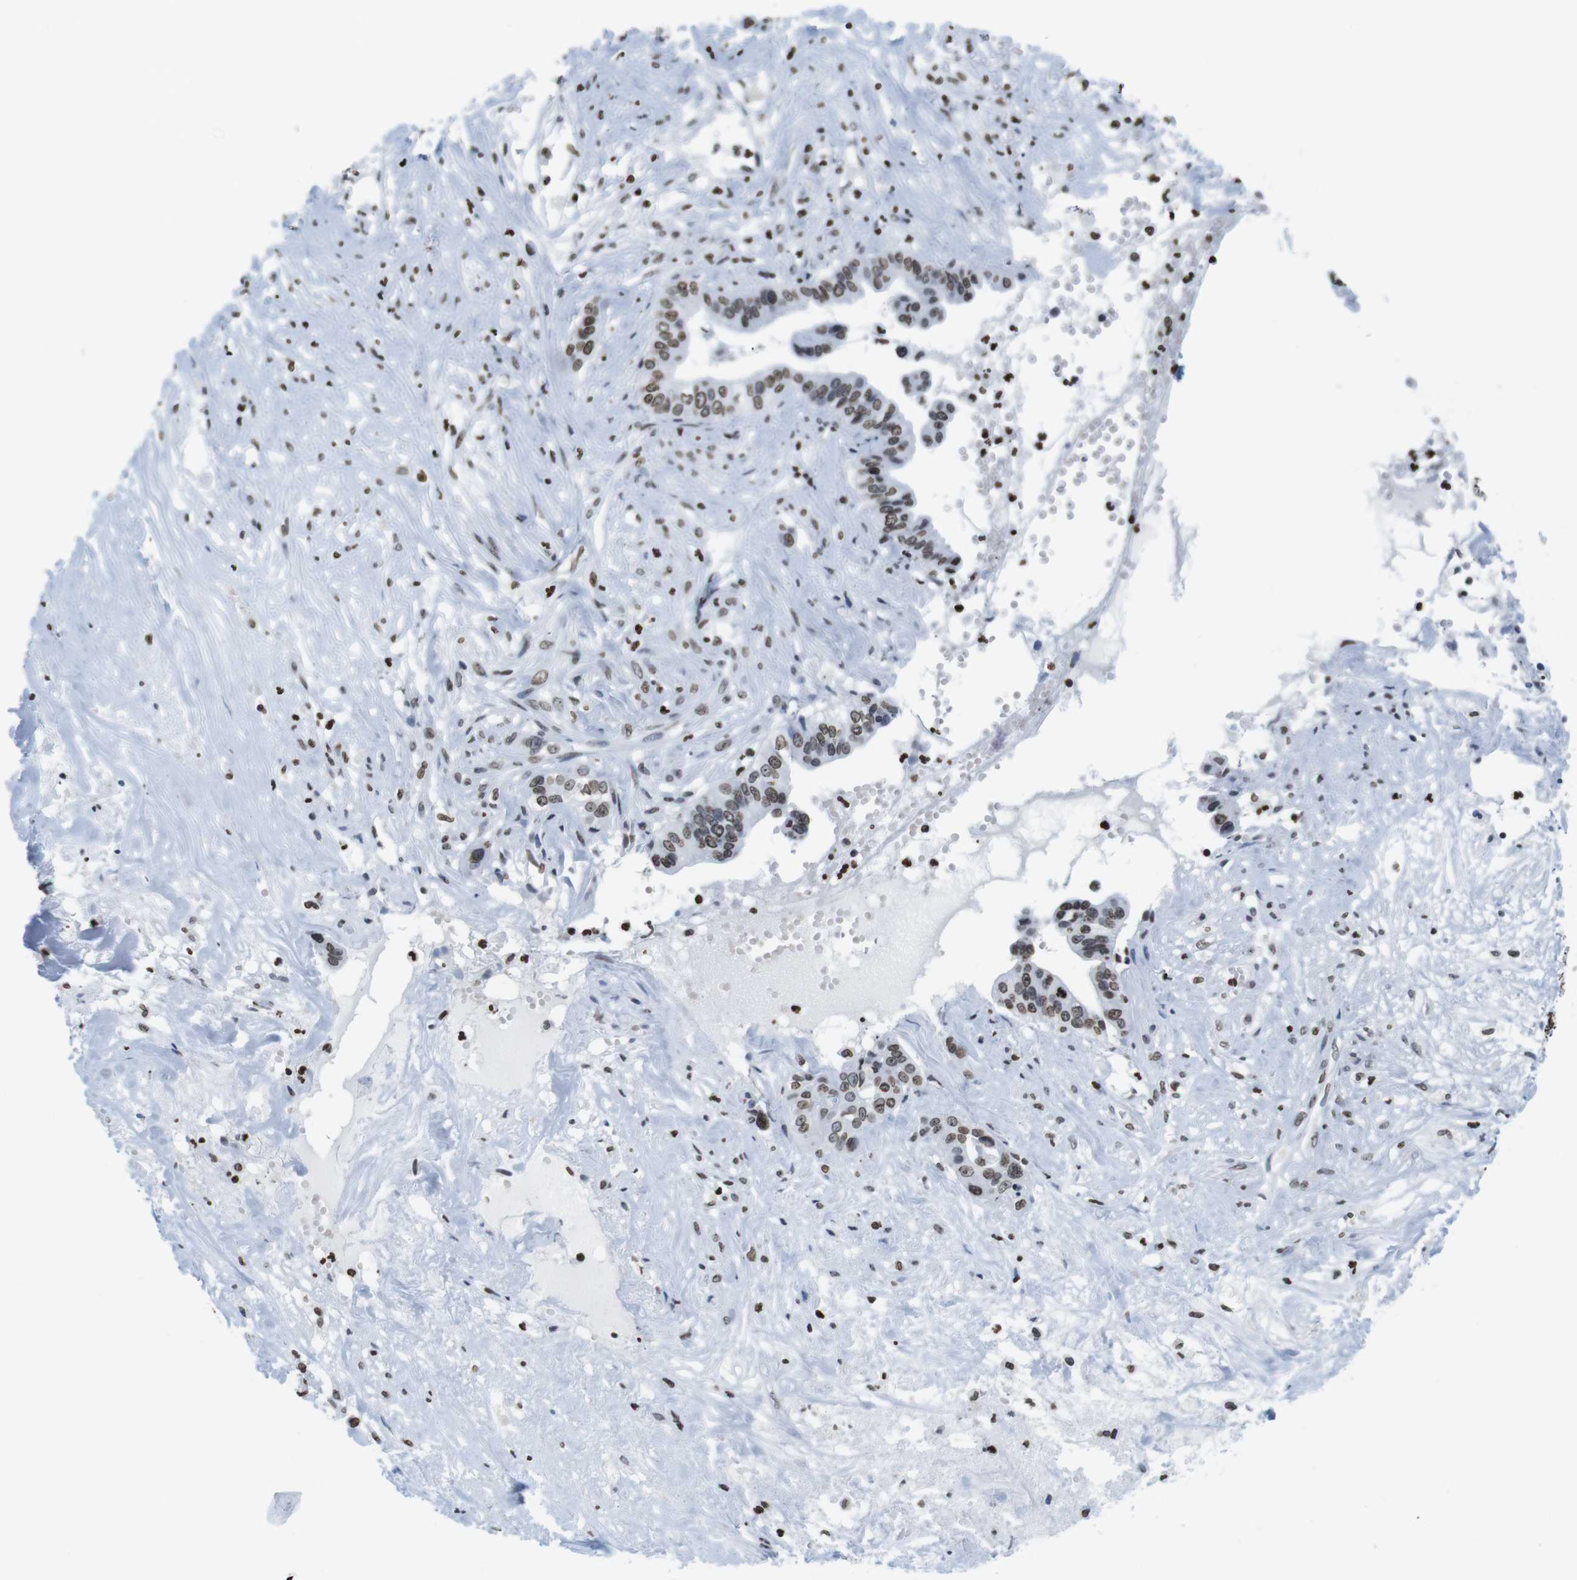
{"staining": {"intensity": "moderate", "quantity": ">75%", "location": "nuclear"}, "tissue": "liver cancer", "cell_type": "Tumor cells", "image_type": "cancer", "snomed": [{"axis": "morphology", "description": "Cholangiocarcinoma"}, {"axis": "topography", "description": "Liver"}], "caption": "High-power microscopy captured an immunohistochemistry histopathology image of liver cholangiocarcinoma, revealing moderate nuclear staining in about >75% of tumor cells. The staining was performed using DAB (3,3'-diaminobenzidine), with brown indicating positive protein expression. Nuclei are stained blue with hematoxylin.", "gene": "BSX", "patient": {"sex": "female", "age": 61}}